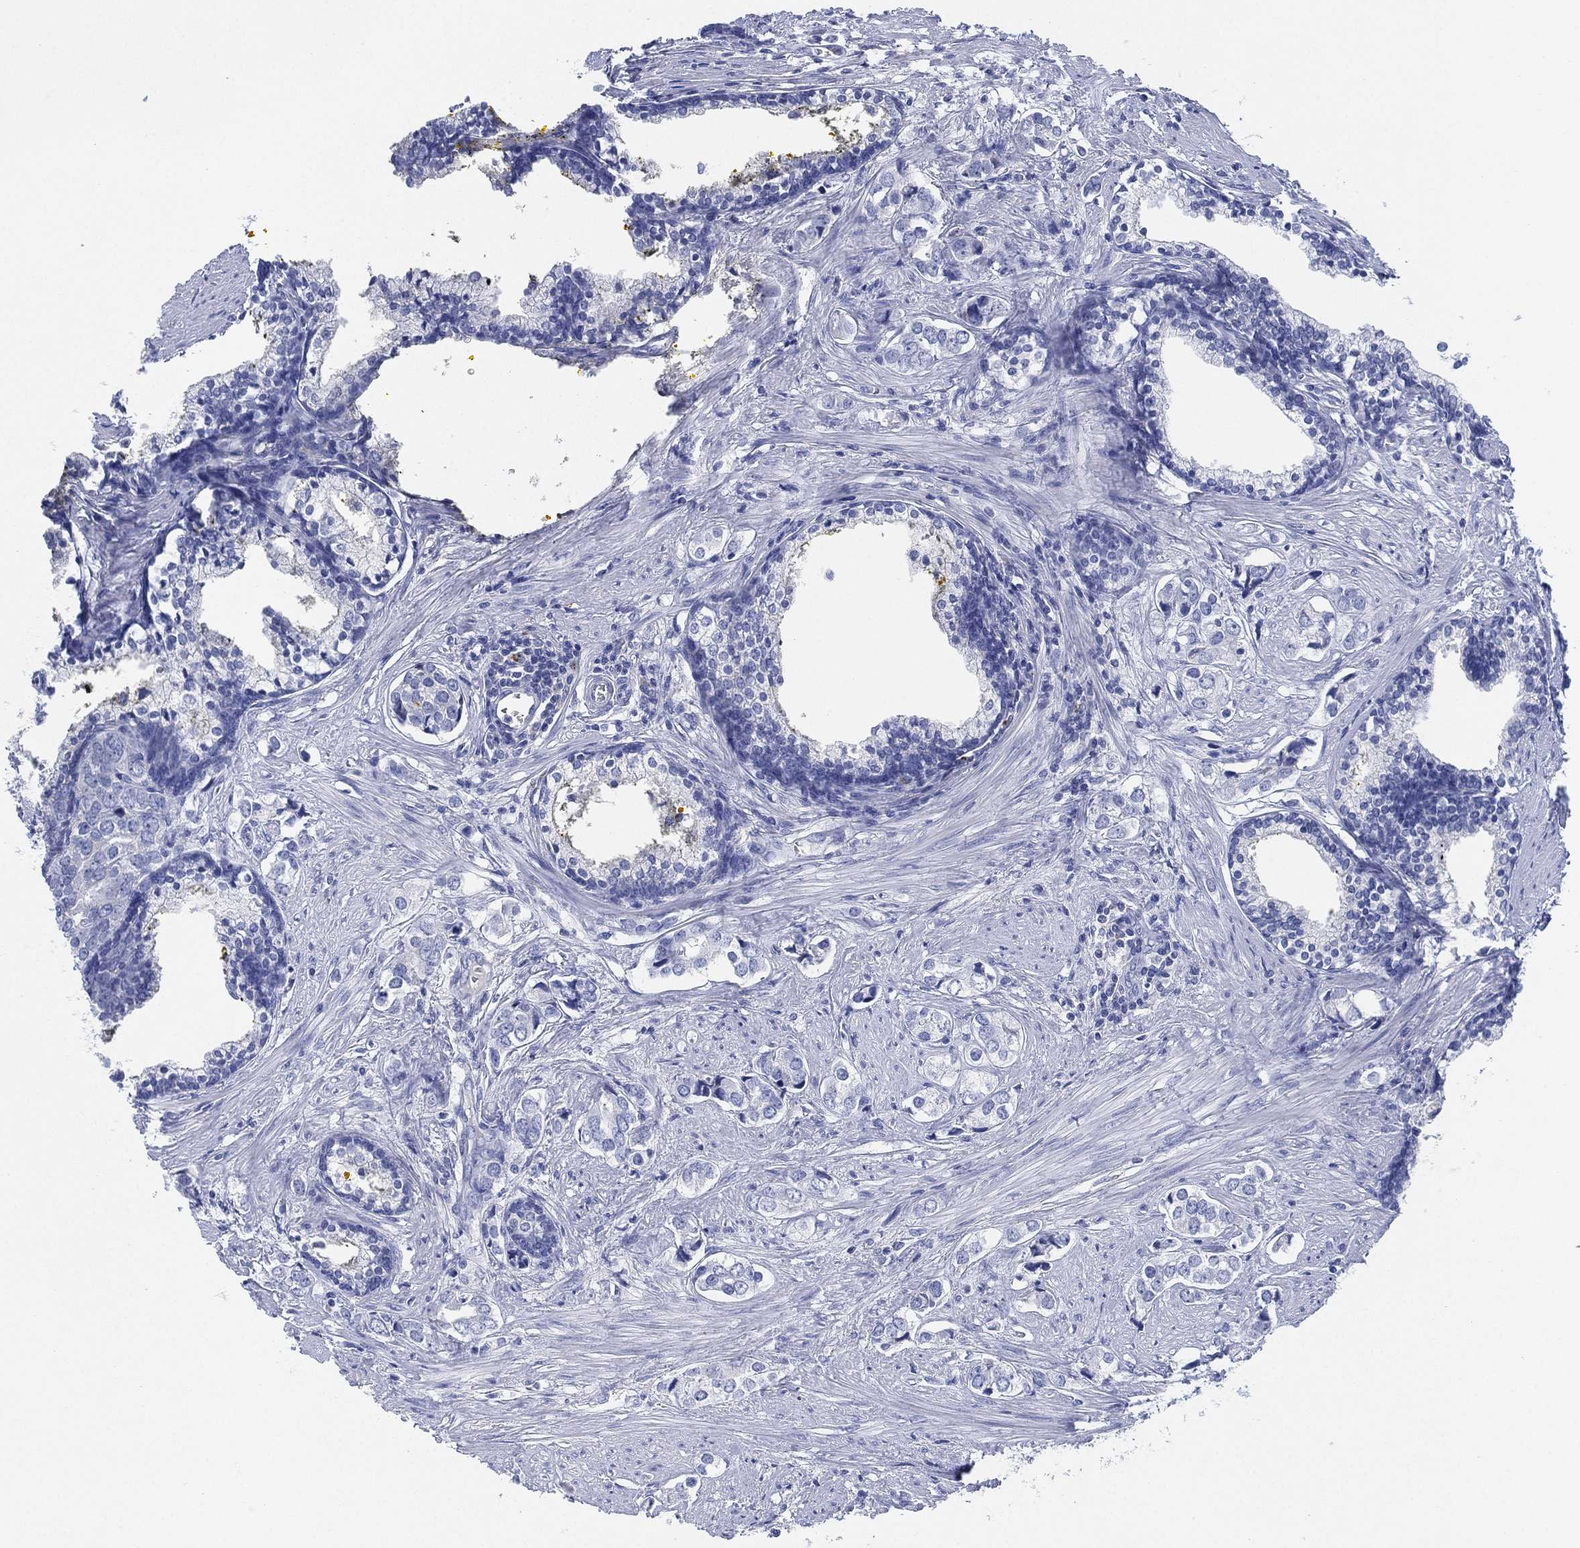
{"staining": {"intensity": "negative", "quantity": "none", "location": "none"}, "tissue": "prostate cancer", "cell_type": "Tumor cells", "image_type": "cancer", "snomed": [{"axis": "morphology", "description": "Adenocarcinoma, NOS"}, {"axis": "topography", "description": "Prostate and seminal vesicle, NOS"}], "caption": "Tumor cells show no significant protein positivity in adenocarcinoma (prostate). The staining is performed using DAB brown chromogen with nuclei counter-stained in using hematoxylin.", "gene": "ADAD2", "patient": {"sex": "male", "age": 63}}